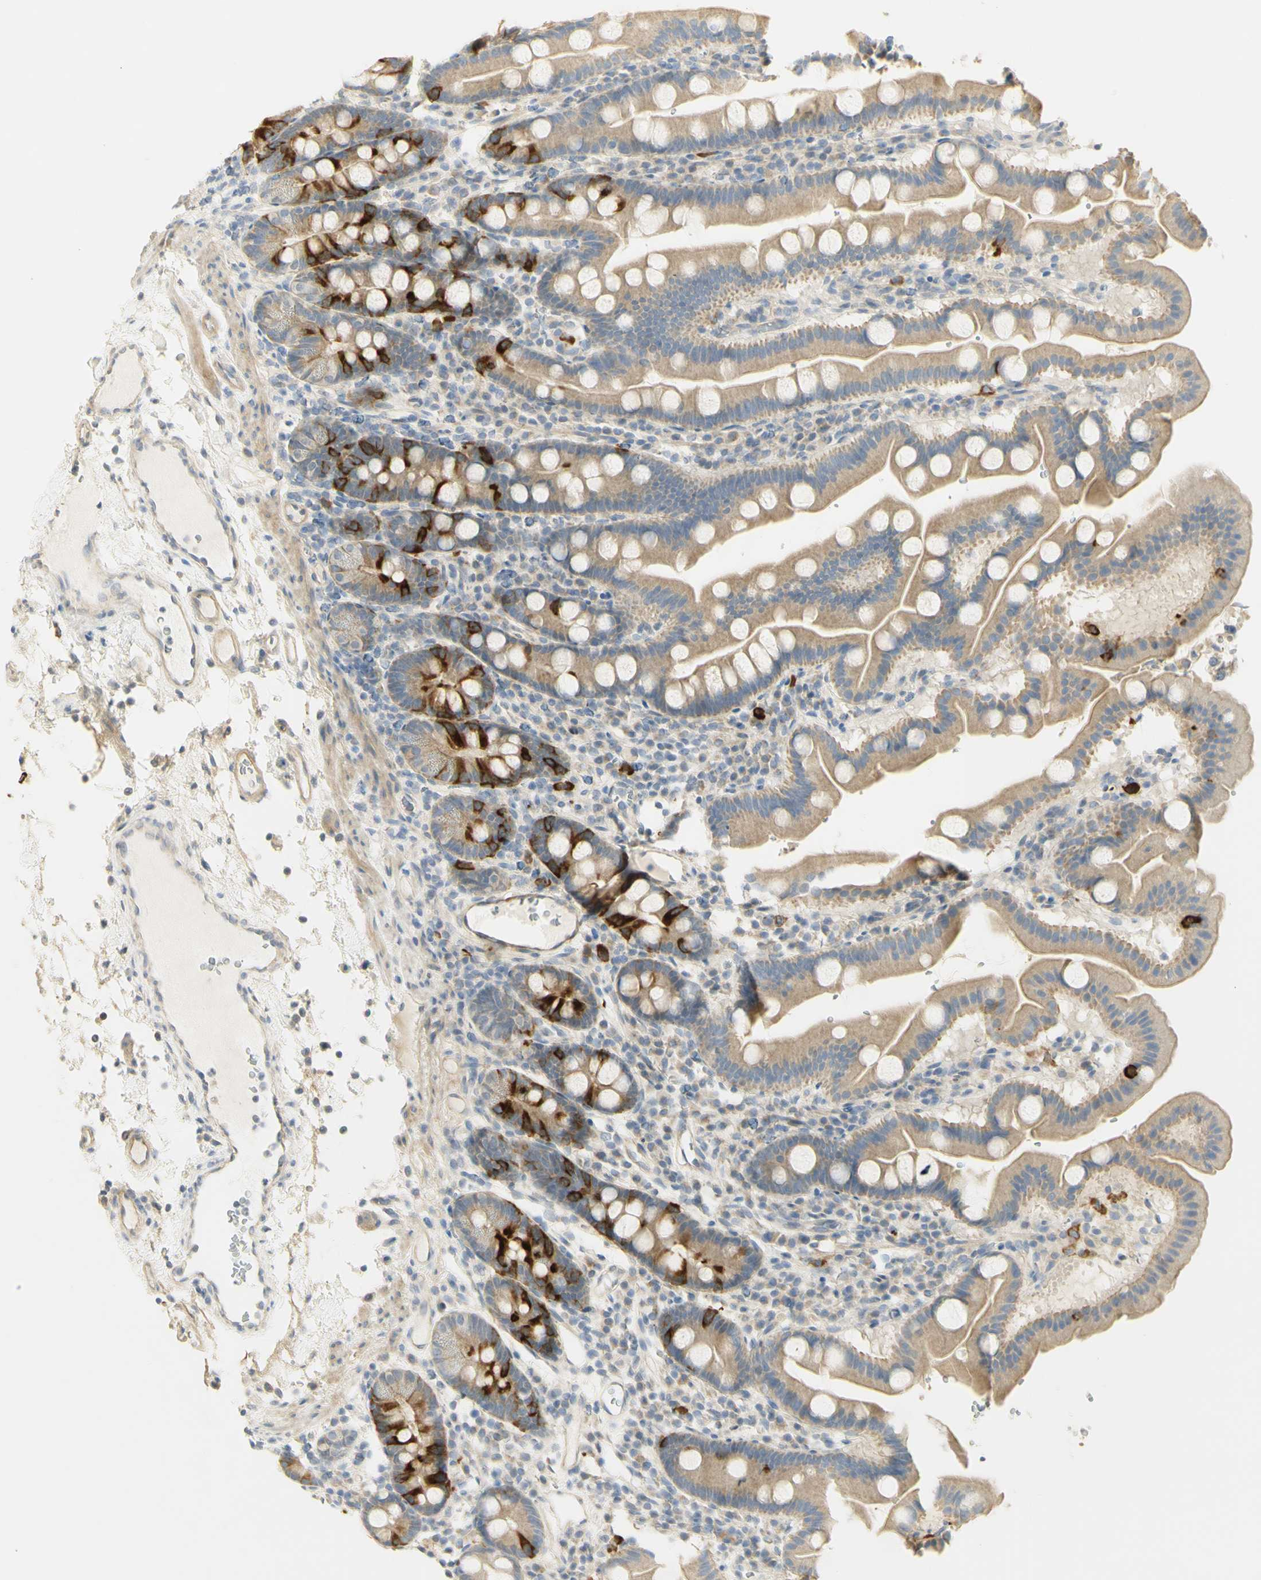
{"staining": {"intensity": "strong", "quantity": "25%-75%", "location": "cytoplasmic/membranous"}, "tissue": "duodenum", "cell_type": "Glandular cells", "image_type": "normal", "snomed": [{"axis": "morphology", "description": "Normal tissue, NOS"}, {"axis": "topography", "description": "Duodenum"}], "caption": "Human duodenum stained with a brown dye exhibits strong cytoplasmic/membranous positive staining in about 25%-75% of glandular cells.", "gene": "KIF11", "patient": {"sex": "male", "age": 50}}